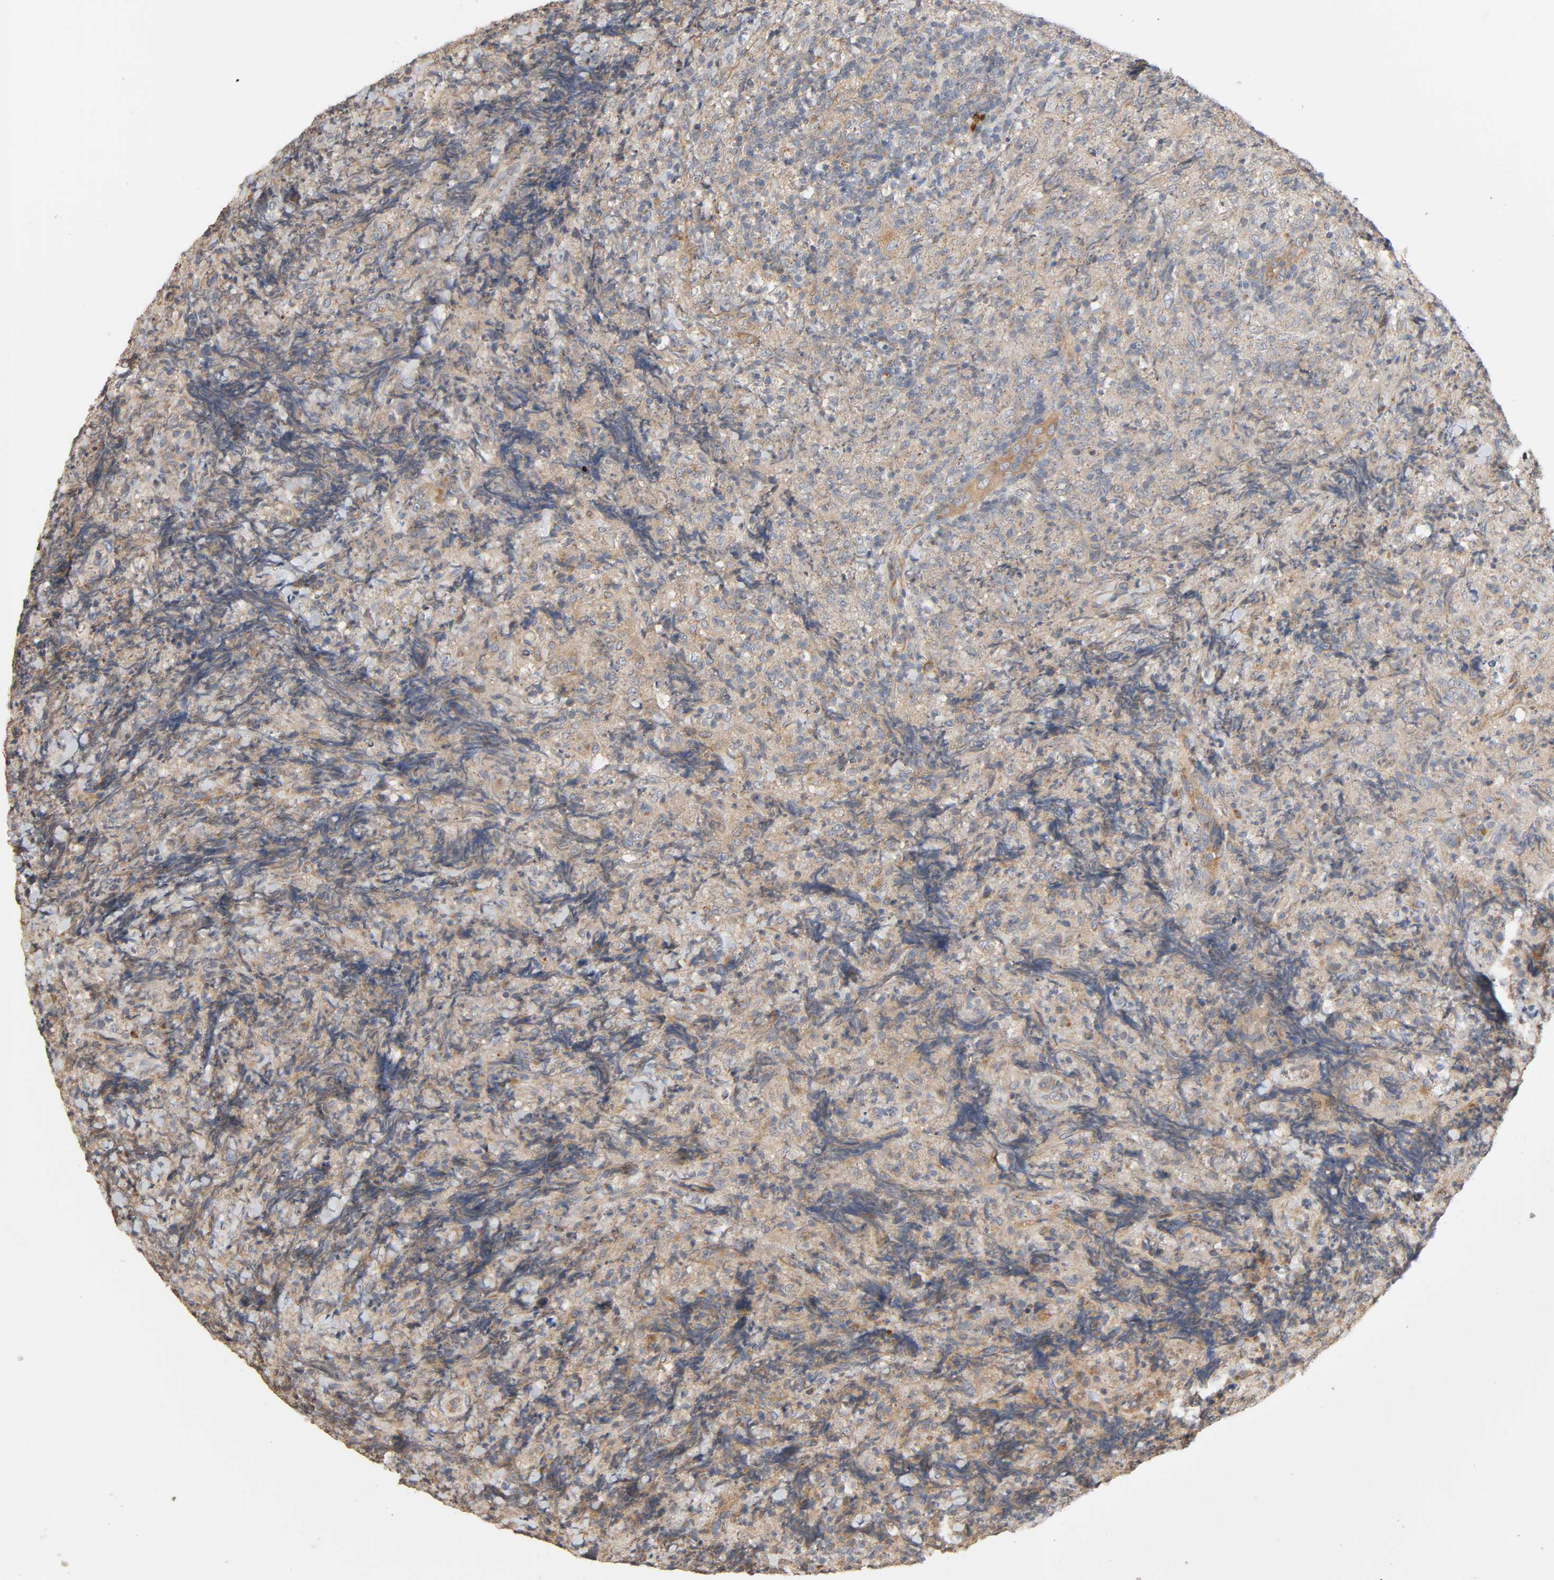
{"staining": {"intensity": "negative", "quantity": "none", "location": "none"}, "tissue": "lymphoma", "cell_type": "Tumor cells", "image_type": "cancer", "snomed": [{"axis": "morphology", "description": "Malignant lymphoma, non-Hodgkin's type, High grade"}, {"axis": "topography", "description": "Tonsil"}], "caption": "Lymphoma was stained to show a protein in brown. There is no significant positivity in tumor cells.", "gene": "SGSM1", "patient": {"sex": "female", "age": 36}}